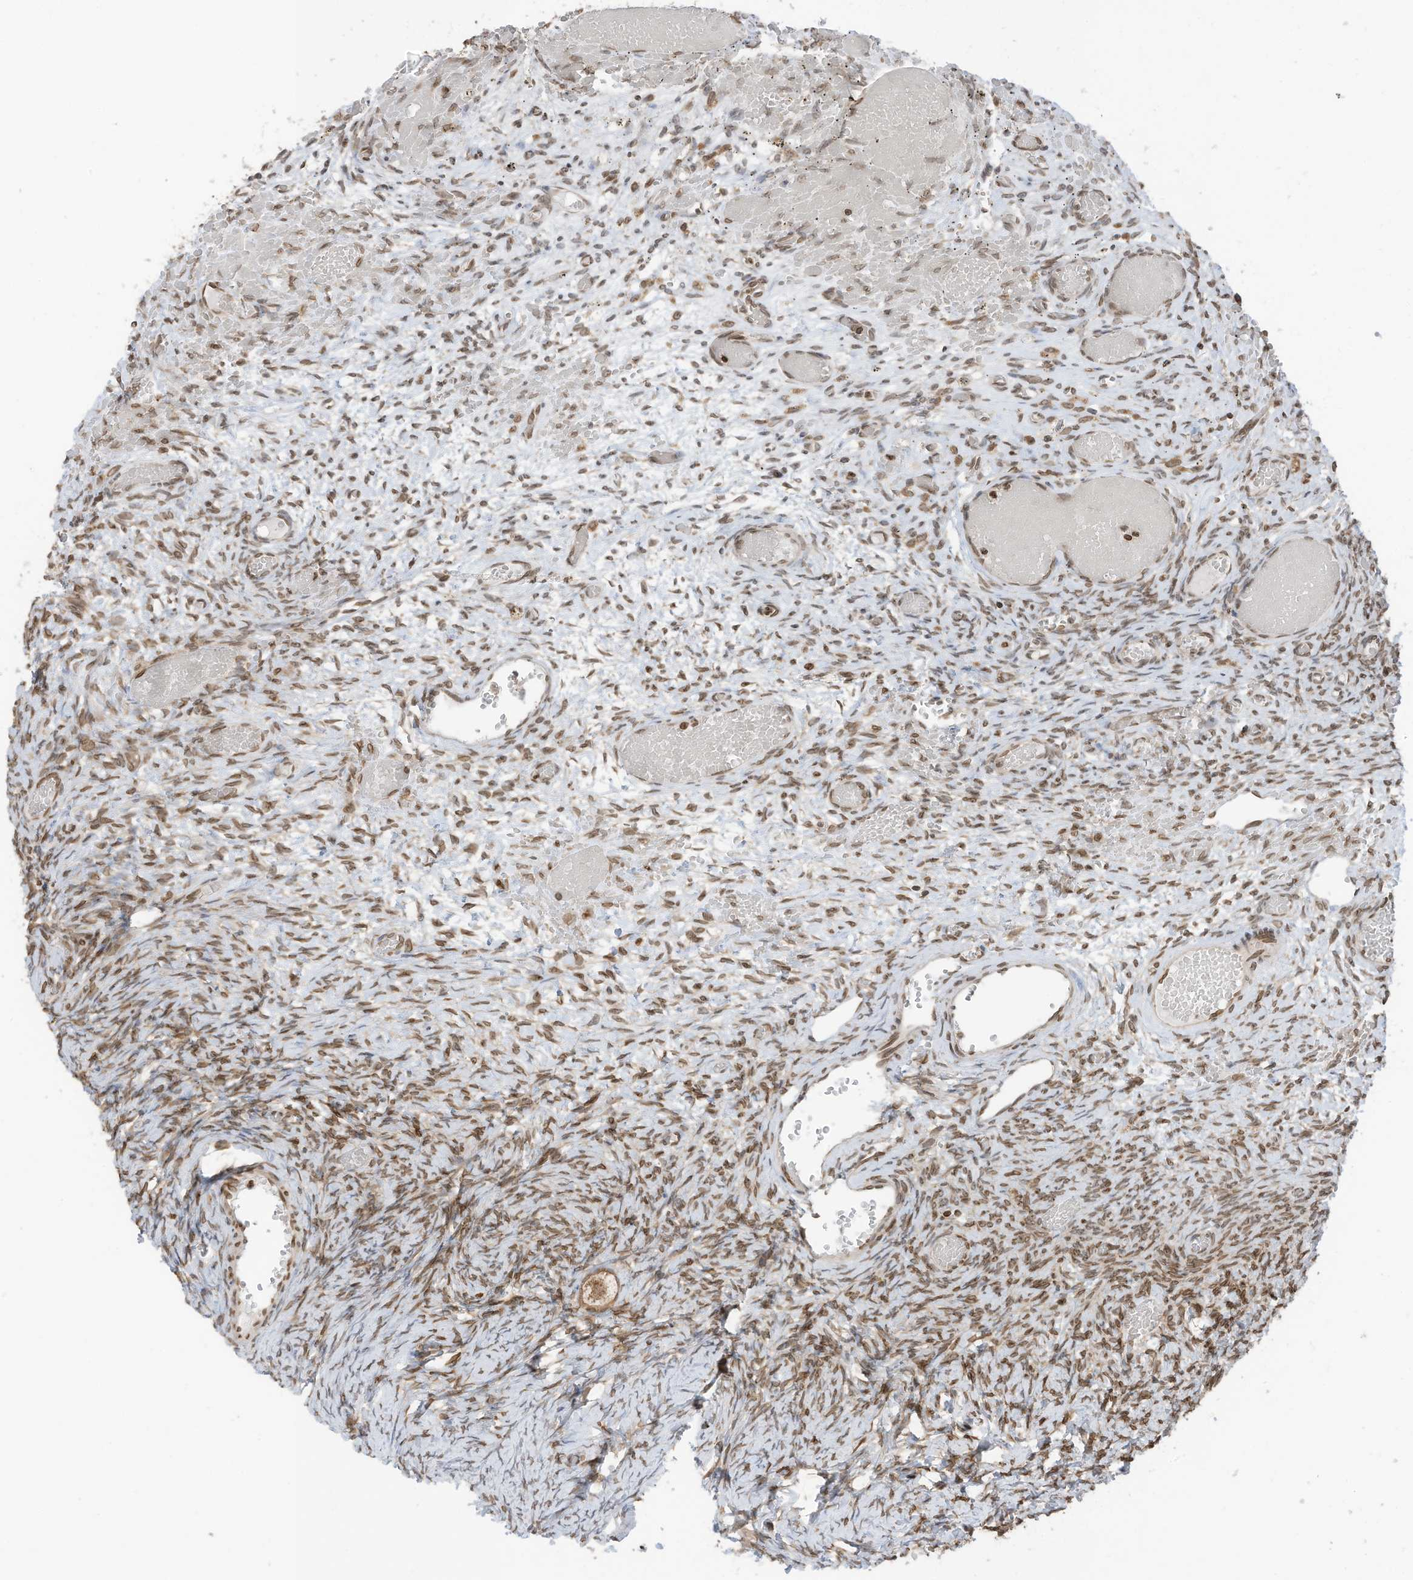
{"staining": {"intensity": "weak", "quantity": ">75%", "location": "cytoplasmic/membranous"}, "tissue": "ovary", "cell_type": "Follicle cells", "image_type": "normal", "snomed": [{"axis": "morphology", "description": "Adenocarcinoma, NOS"}, {"axis": "topography", "description": "Endometrium"}], "caption": "This is an image of immunohistochemistry (IHC) staining of normal ovary, which shows weak expression in the cytoplasmic/membranous of follicle cells.", "gene": "RABL3", "patient": {"sex": "female", "age": 32}}